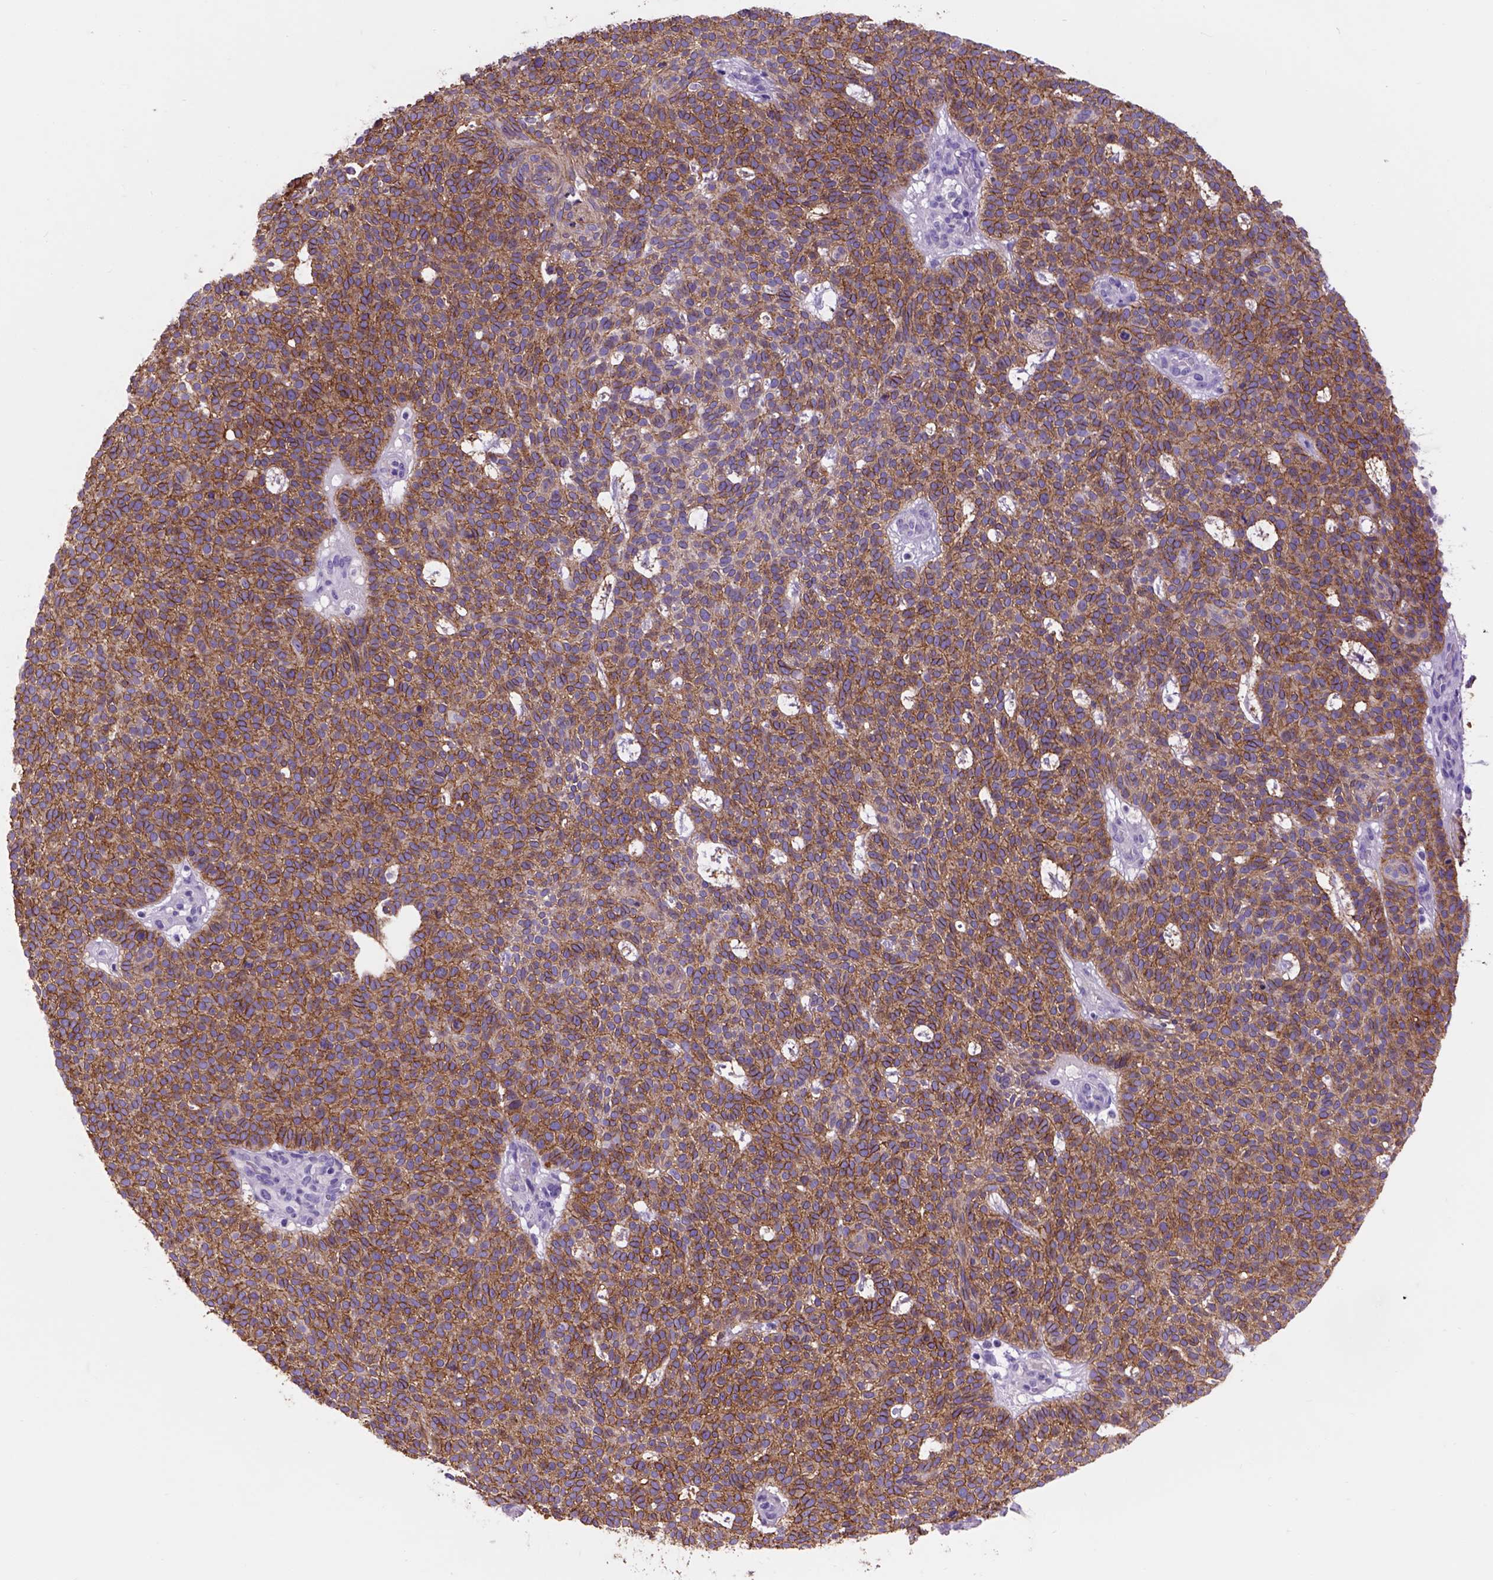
{"staining": {"intensity": "moderate", "quantity": ">75%", "location": "cytoplasmic/membranous"}, "tissue": "skin cancer", "cell_type": "Tumor cells", "image_type": "cancer", "snomed": [{"axis": "morphology", "description": "Squamous cell carcinoma, NOS"}, {"axis": "topography", "description": "Skin"}], "caption": "Tumor cells exhibit moderate cytoplasmic/membranous positivity in about >75% of cells in skin cancer (squamous cell carcinoma).", "gene": "EGFR", "patient": {"sex": "female", "age": 90}}